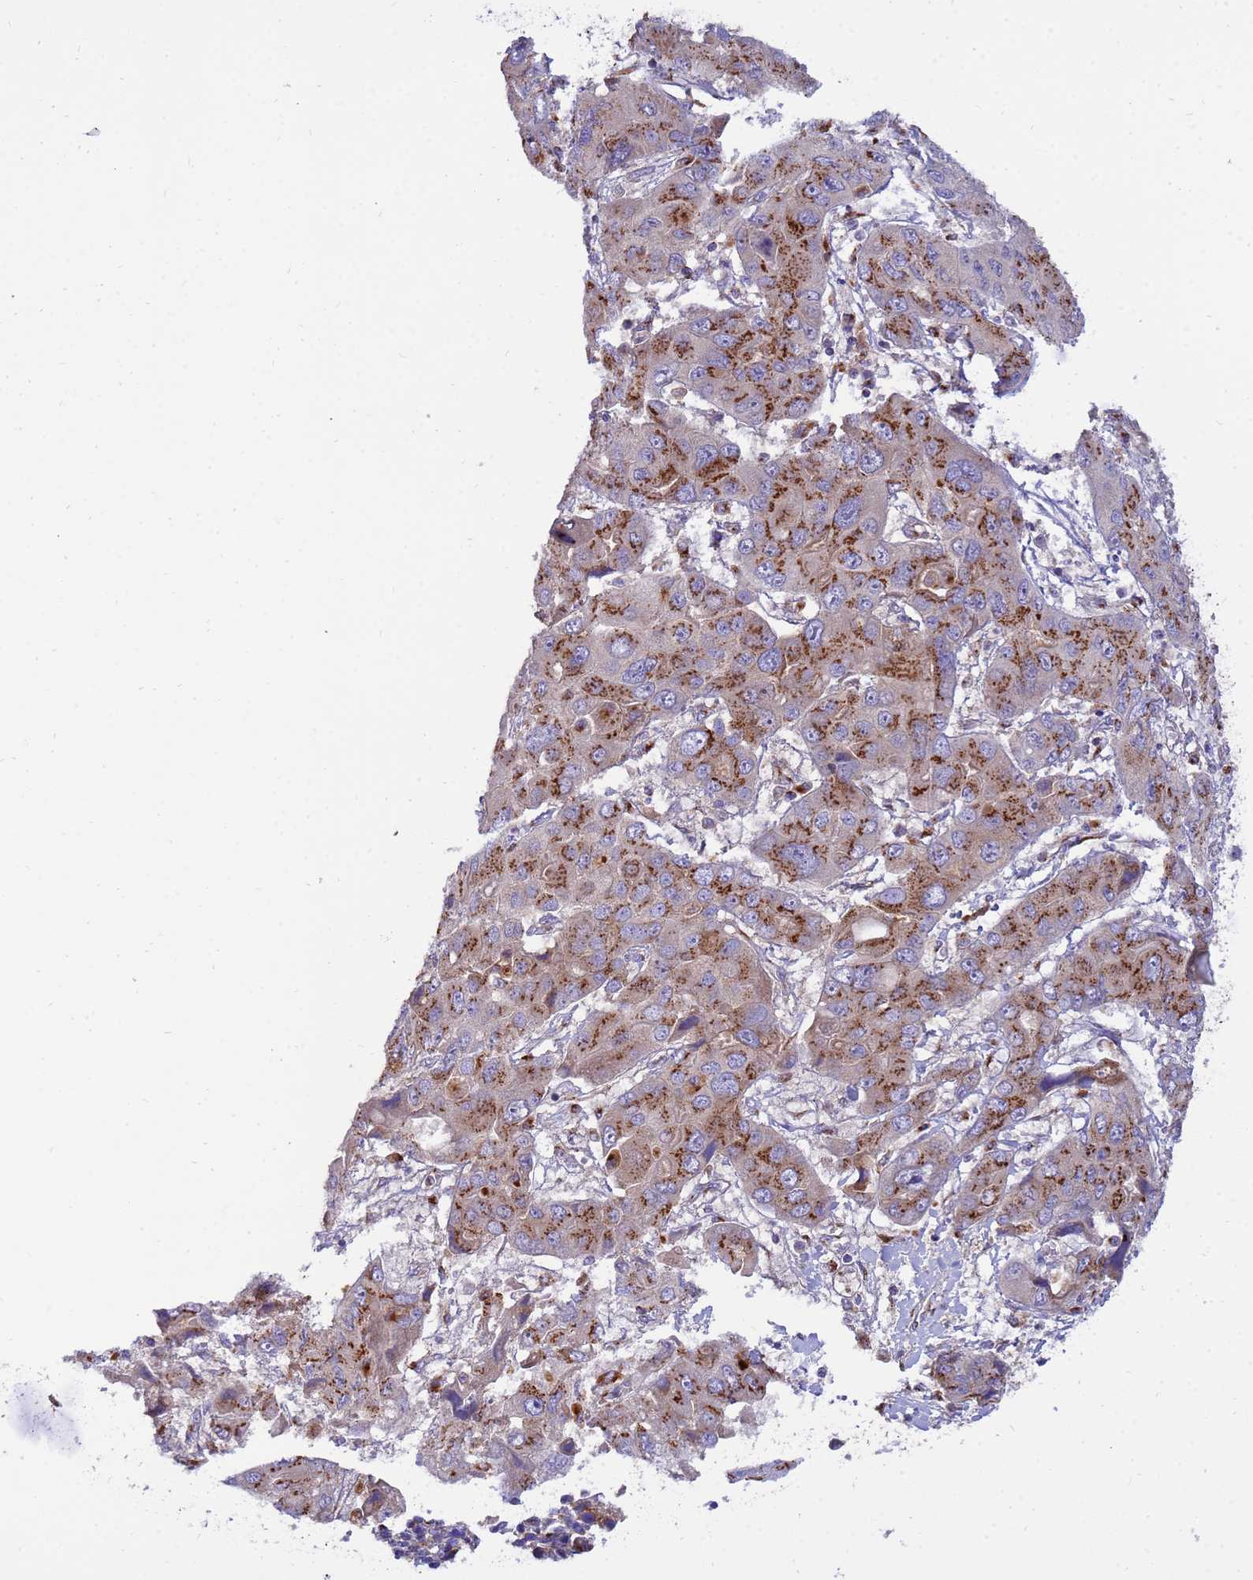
{"staining": {"intensity": "moderate", "quantity": ">75%", "location": "cytoplasmic/membranous"}, "tissue": "liver cancer", "cell_type": "Tumor cells", "image_type": "cancer", "snomed": [{"axis": "morphology", "description": "Cholangiocarcinoma"}, {"axis": "topography", "description": "Liver"}], "caption": "About >75% of tumor cells in human cholangiocarcinoma (liver) demonstrate moderate cytoplasmic/membranous protein expression as visualized by brown immunohistochemical staining.", "gene": "HPS3", "patient": {"sex": "male", "age": 67}}